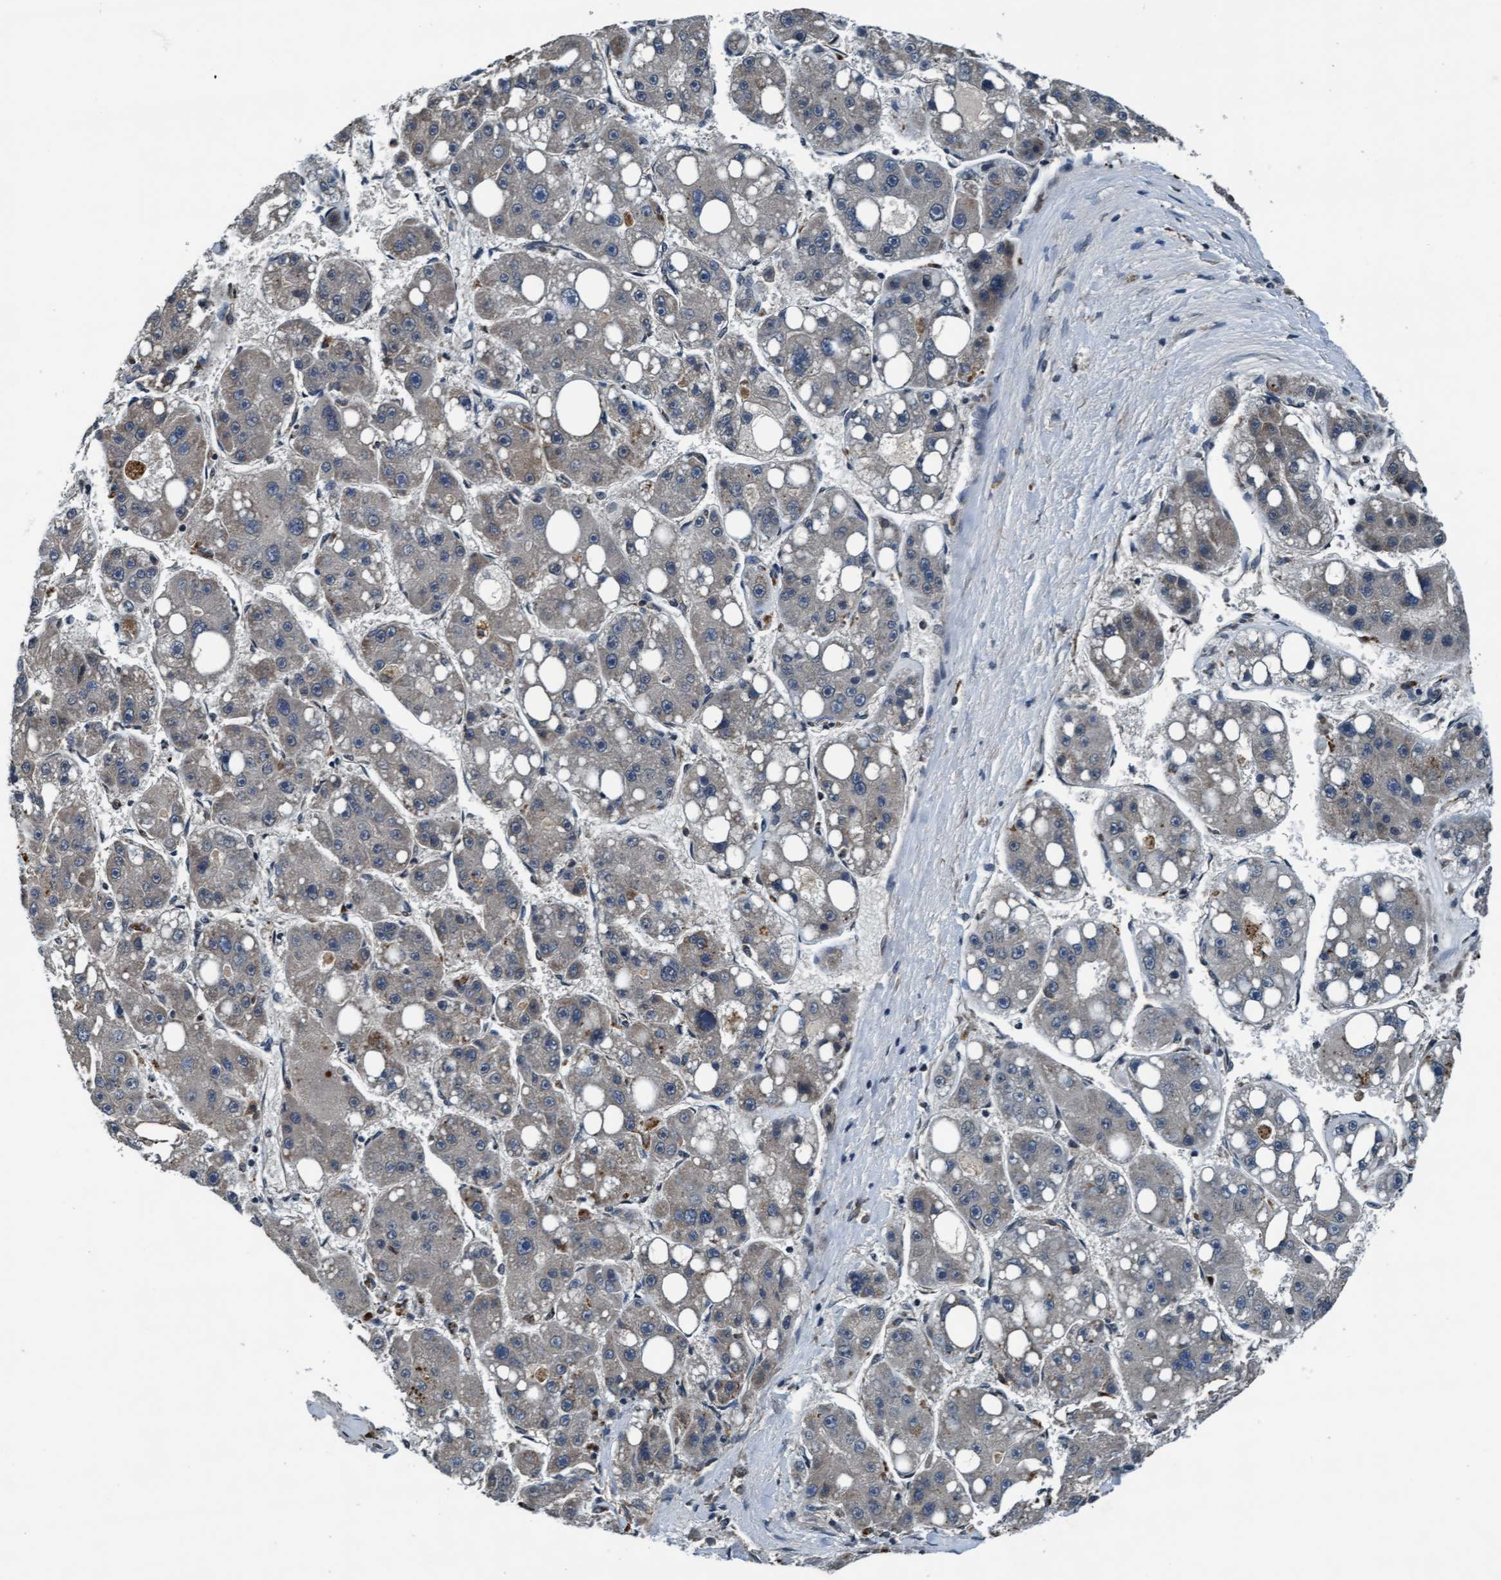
{"staining": {"intensity": "negative", "quantity": "none", "location": "none"}, "tissue": "liver cancer", "cell_type": "Tumor cells", "image_type": "cancer", "snomed": [{"axis": "morphology", "description": "Carcinoma, Hepatocellular, NOS"}, {"axis": "topography", "description": "Liver"}], "caption": "Immunohistochemistry photomicrograph of neoplastic tissue: liver cancer stained with DAB (3,3'-diaminobenzidine) reveals no significant protein staining in tumor cells. (DAB immunohistochemistry with hematoxylin counter stain).", "gene": "WASF1", "patient": {"sex": "female", "age": 61}}